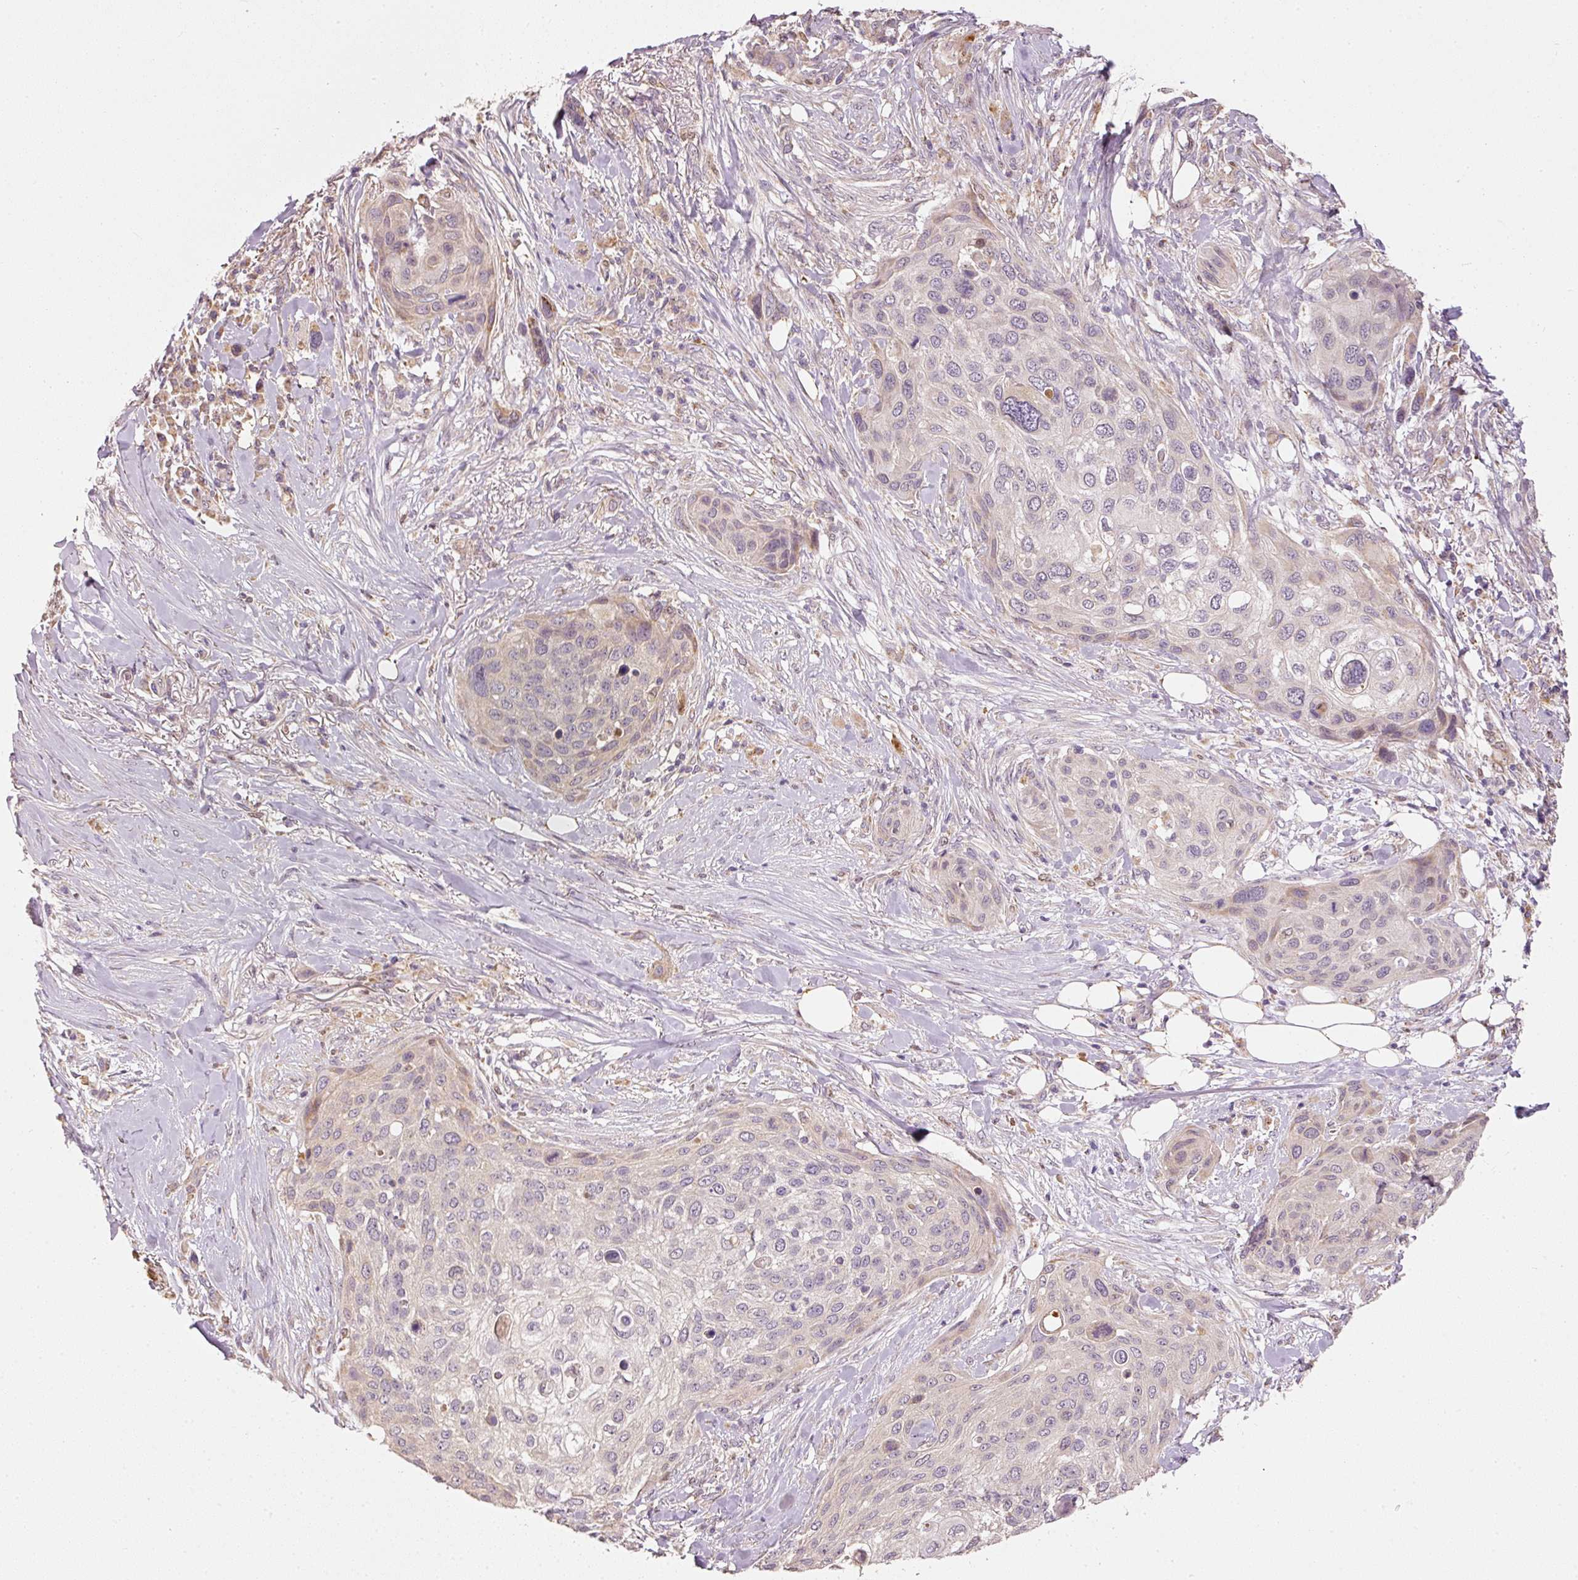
{"staining": {"intensity": "negative", "quantity": "none", "location": "none"}, "tissue": "skin cancer", "cell_type": "Tumor cells", "image_type": "cancer", "snomed": [{"axis": "morphology", "description": "Squamous cell carcinoma, NOS"}, {"axis": "topography", "description": "Skin"}], "caption": "Skin cancer (squamous cell carcinoma) was stained to show a protein in brown. There is no significant positivity in tumor cells. The staining is performed using DAB (3,3'-diaminobenzidine) brown chromogen with nuclei counter-stained in using hematoxylin.", "gene": "MTHFD1L", "patient": {"sex": "female", "age": 87}}